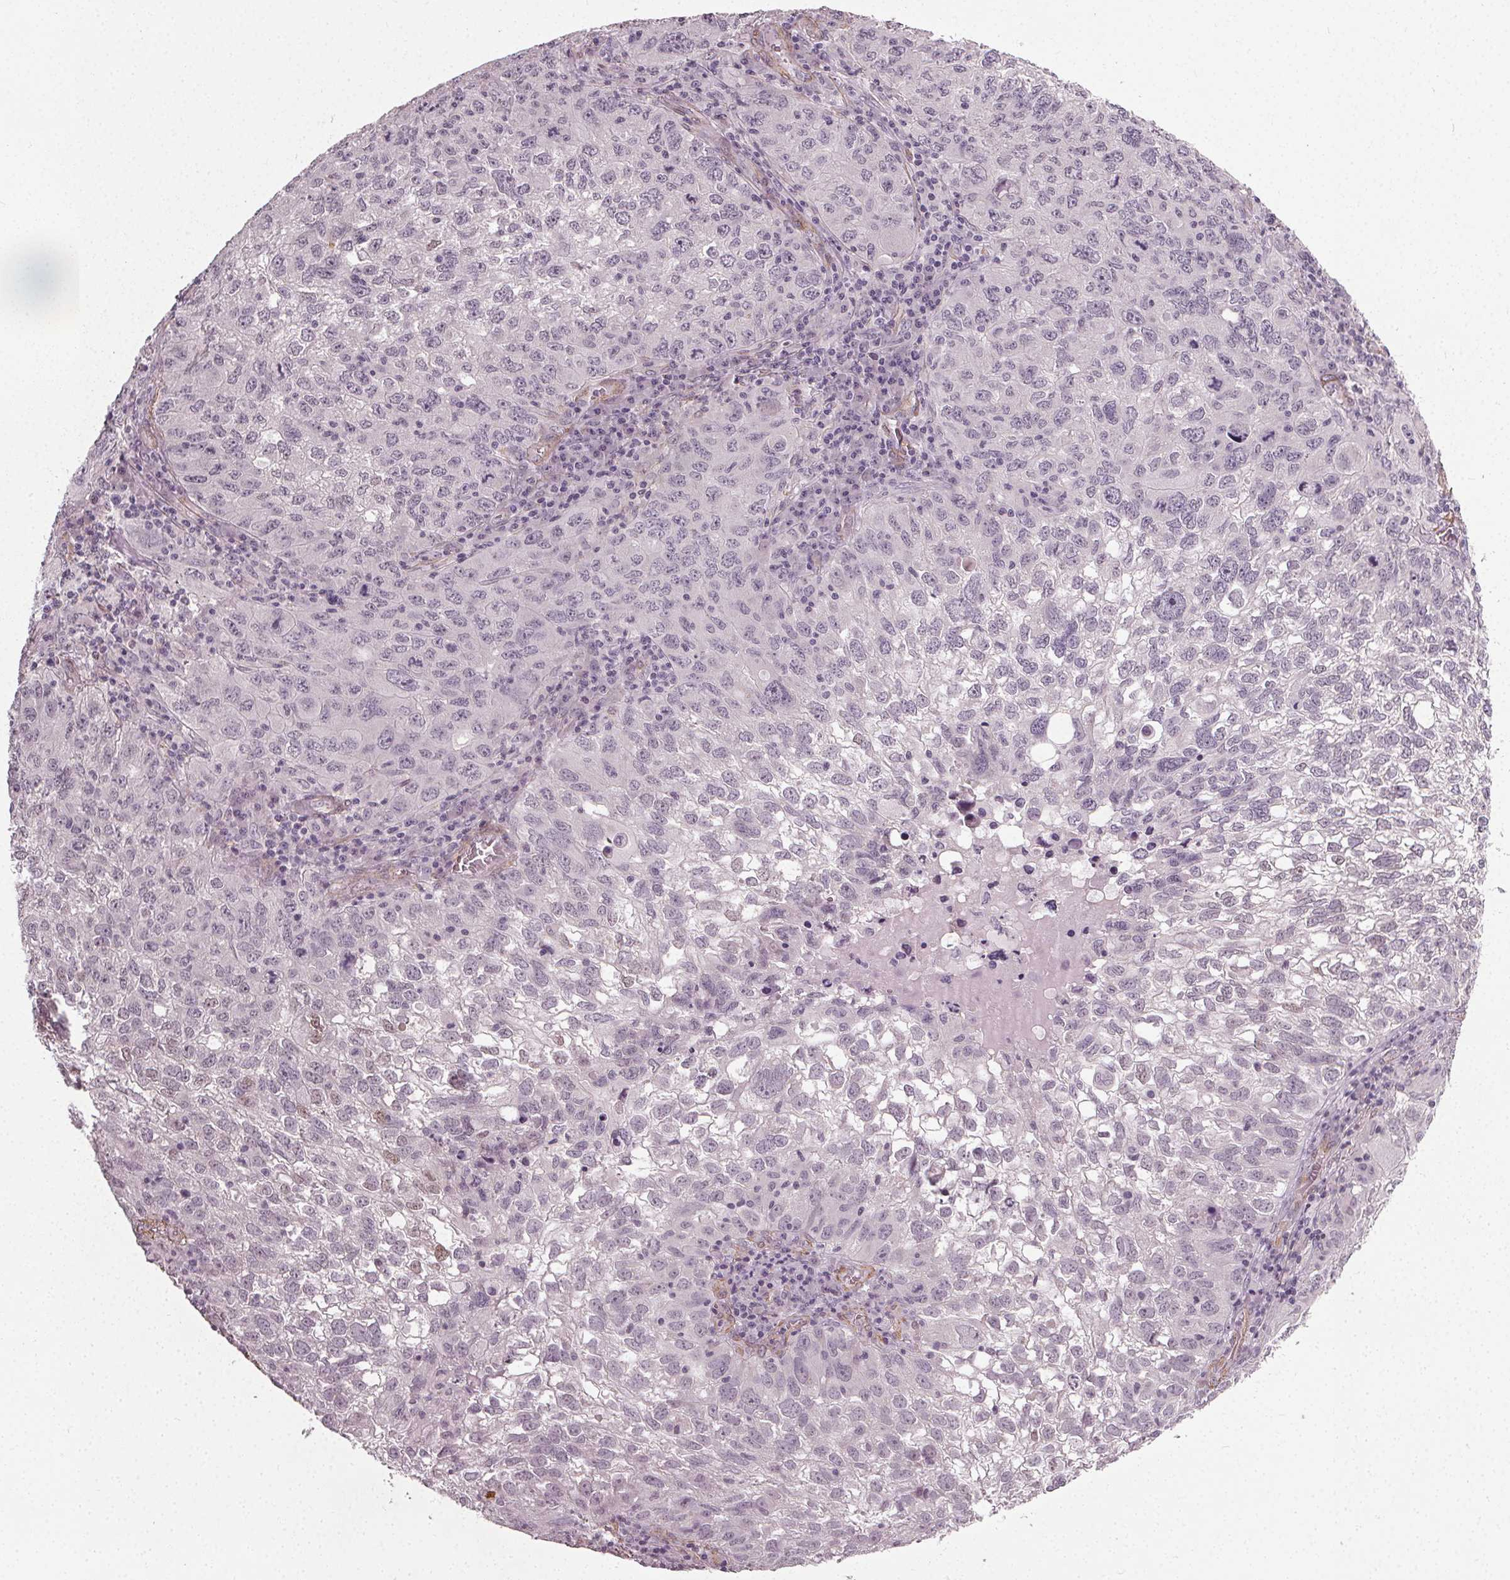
{"staining": {"intensity": "negative", "quantity": "none", "location": "none"}, "tissue": "cervical cancer", "cell_type": "Tumor cells", "image_type": "cancer", "snomed": [{"axis": "morphology", "description": "Squamous cell carcinoma, NOS"}, {"axis": "topography", "description": "Cervix"}], "caption": "Immunohistochemical staining of cervical squamous cell carcinoma exhibits no significant staining in tumor cells.", "gene": "PKP1", "patient": {"sex": "female", "age": 55}}